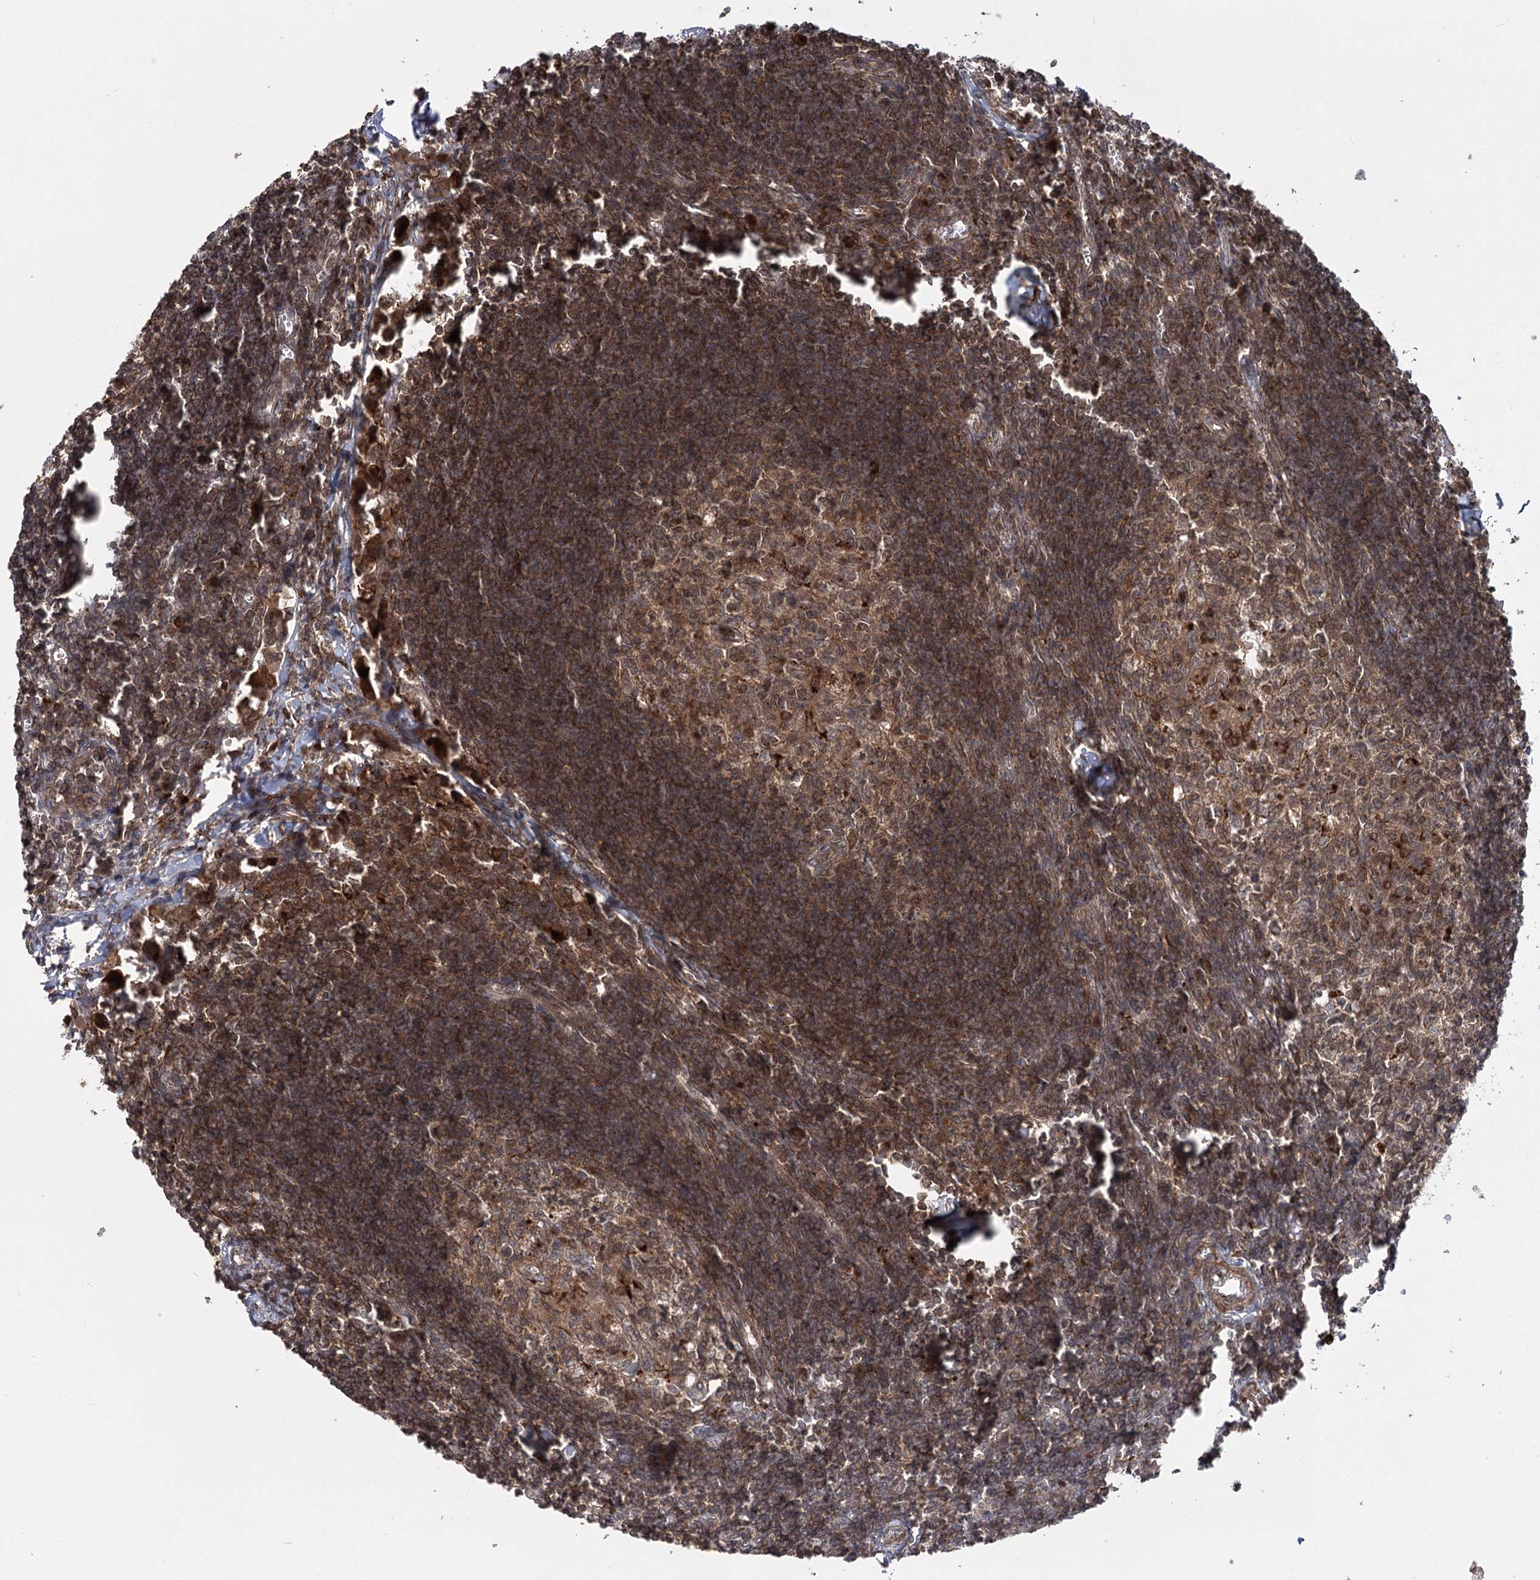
{"staining": {"intensity": "moderate", "quantity": ">75%", "location": "cytoplasmic/membranous"}, "tissue": "lymph node", "cell_type": "Germinal center cells", "image_type": "normal", "snomed": [{"axis": "morphology", "description": "Normal tissue, NOS"}, {"axis": "morphology", "description": "Malignant melanoma, Metastatic site"}, {"axis": "topography", "description": "Lymph node"}], "caption": "IHC of unremarkable human lymph node displays medium levels of moderate cytoplasmic/membranous expression in about >75% of germinal center cells.", "gene": "MDFIC", "patient": {"sex": "male", "age": 41}}